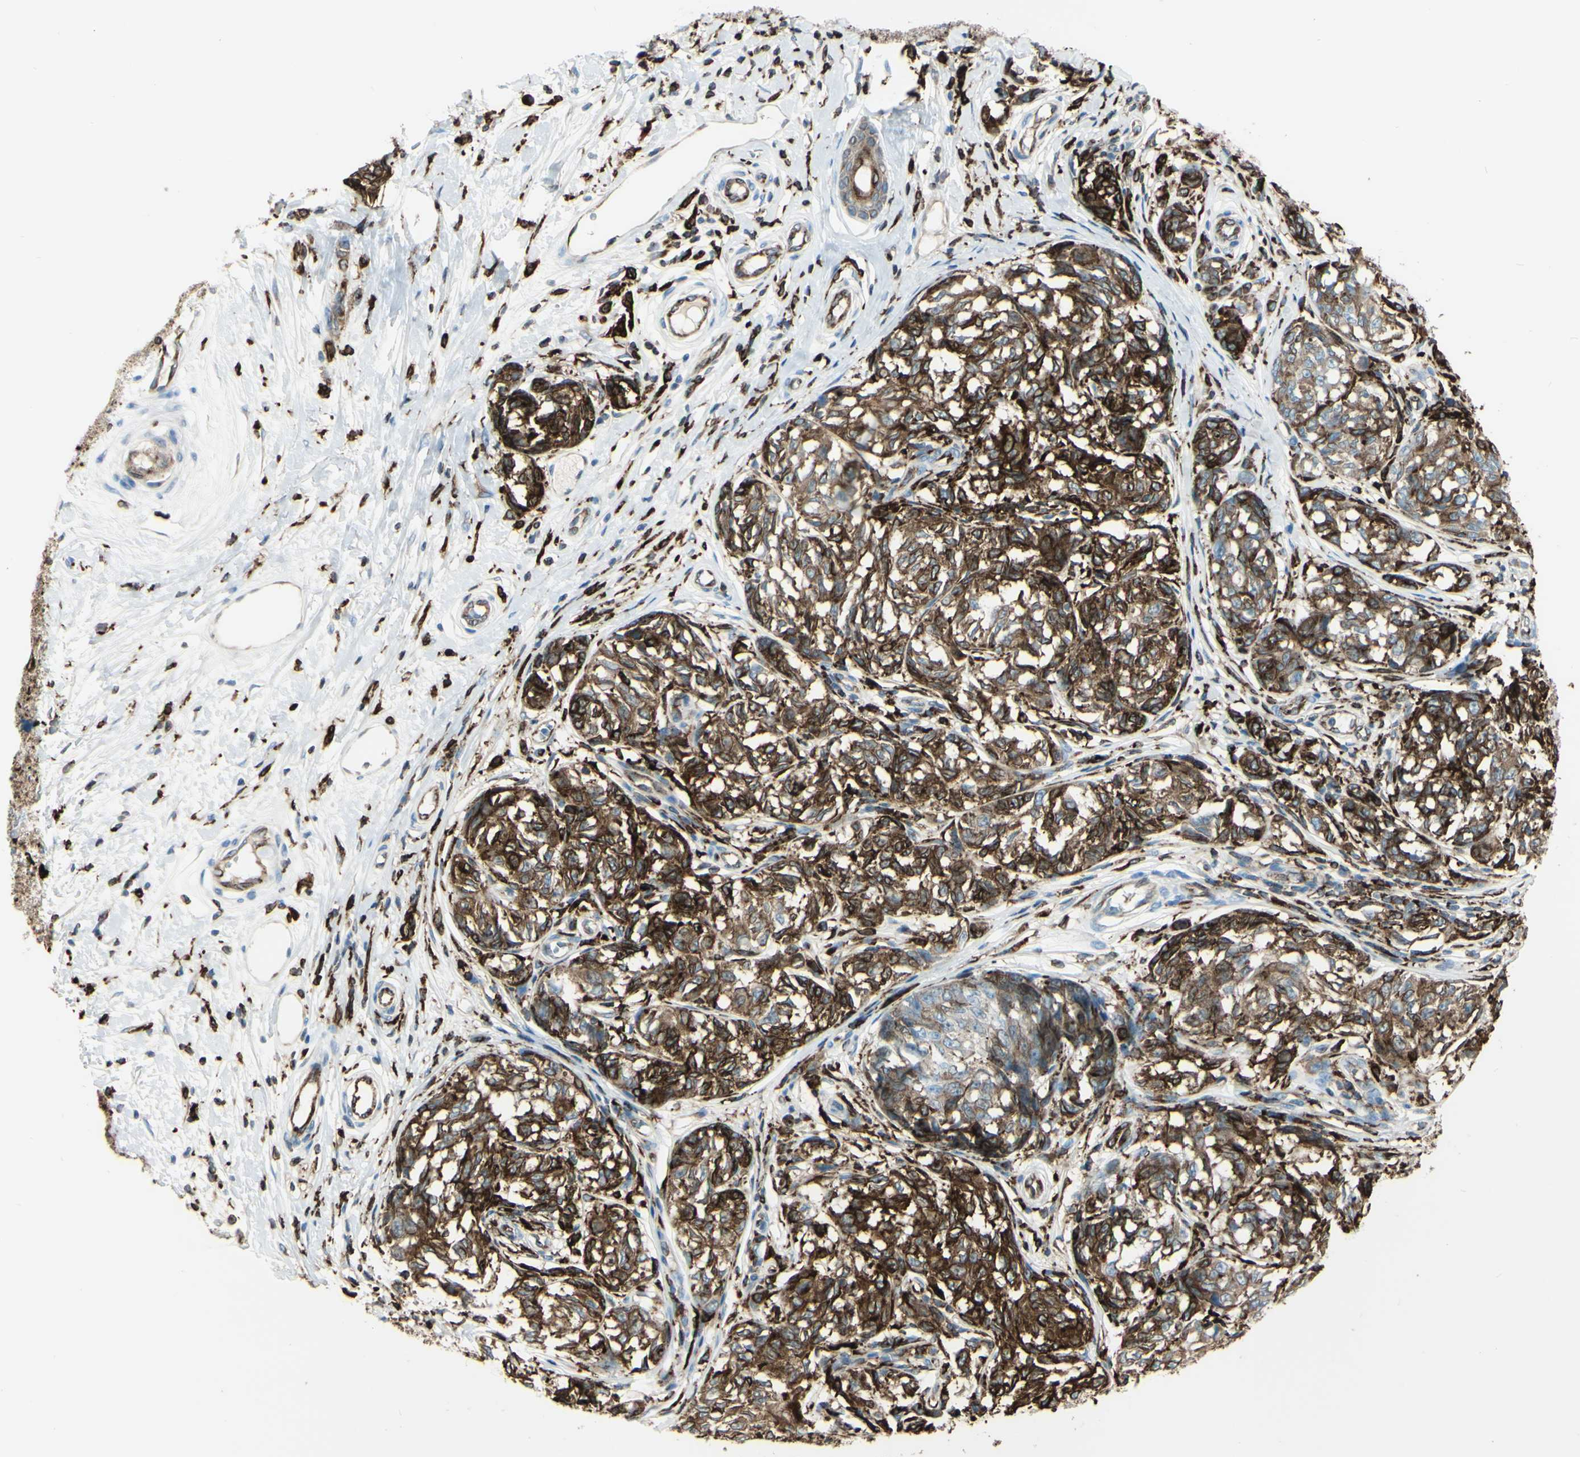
{"staining": {"intensity": "strong", "quantity": ">75%", "location": "cytoplasmic/membranous"}, "tissue": "melanoma", "cell_type": "Tumor cells", "image_type": "cancer", "snomed": [{"axis": "morphology", "description": "Malignant melanoma, NOS"}, {"axis": "topography", "description": "Skin"}], "caption": "Malignant melanoma stained for a protein displays strong cytoplasmic/membranous positivity in tumor cells. (IHC, brightfield microscopy, high magnification).", "gene": "CD74", "patient": {"sex": "female", "age": 64}}